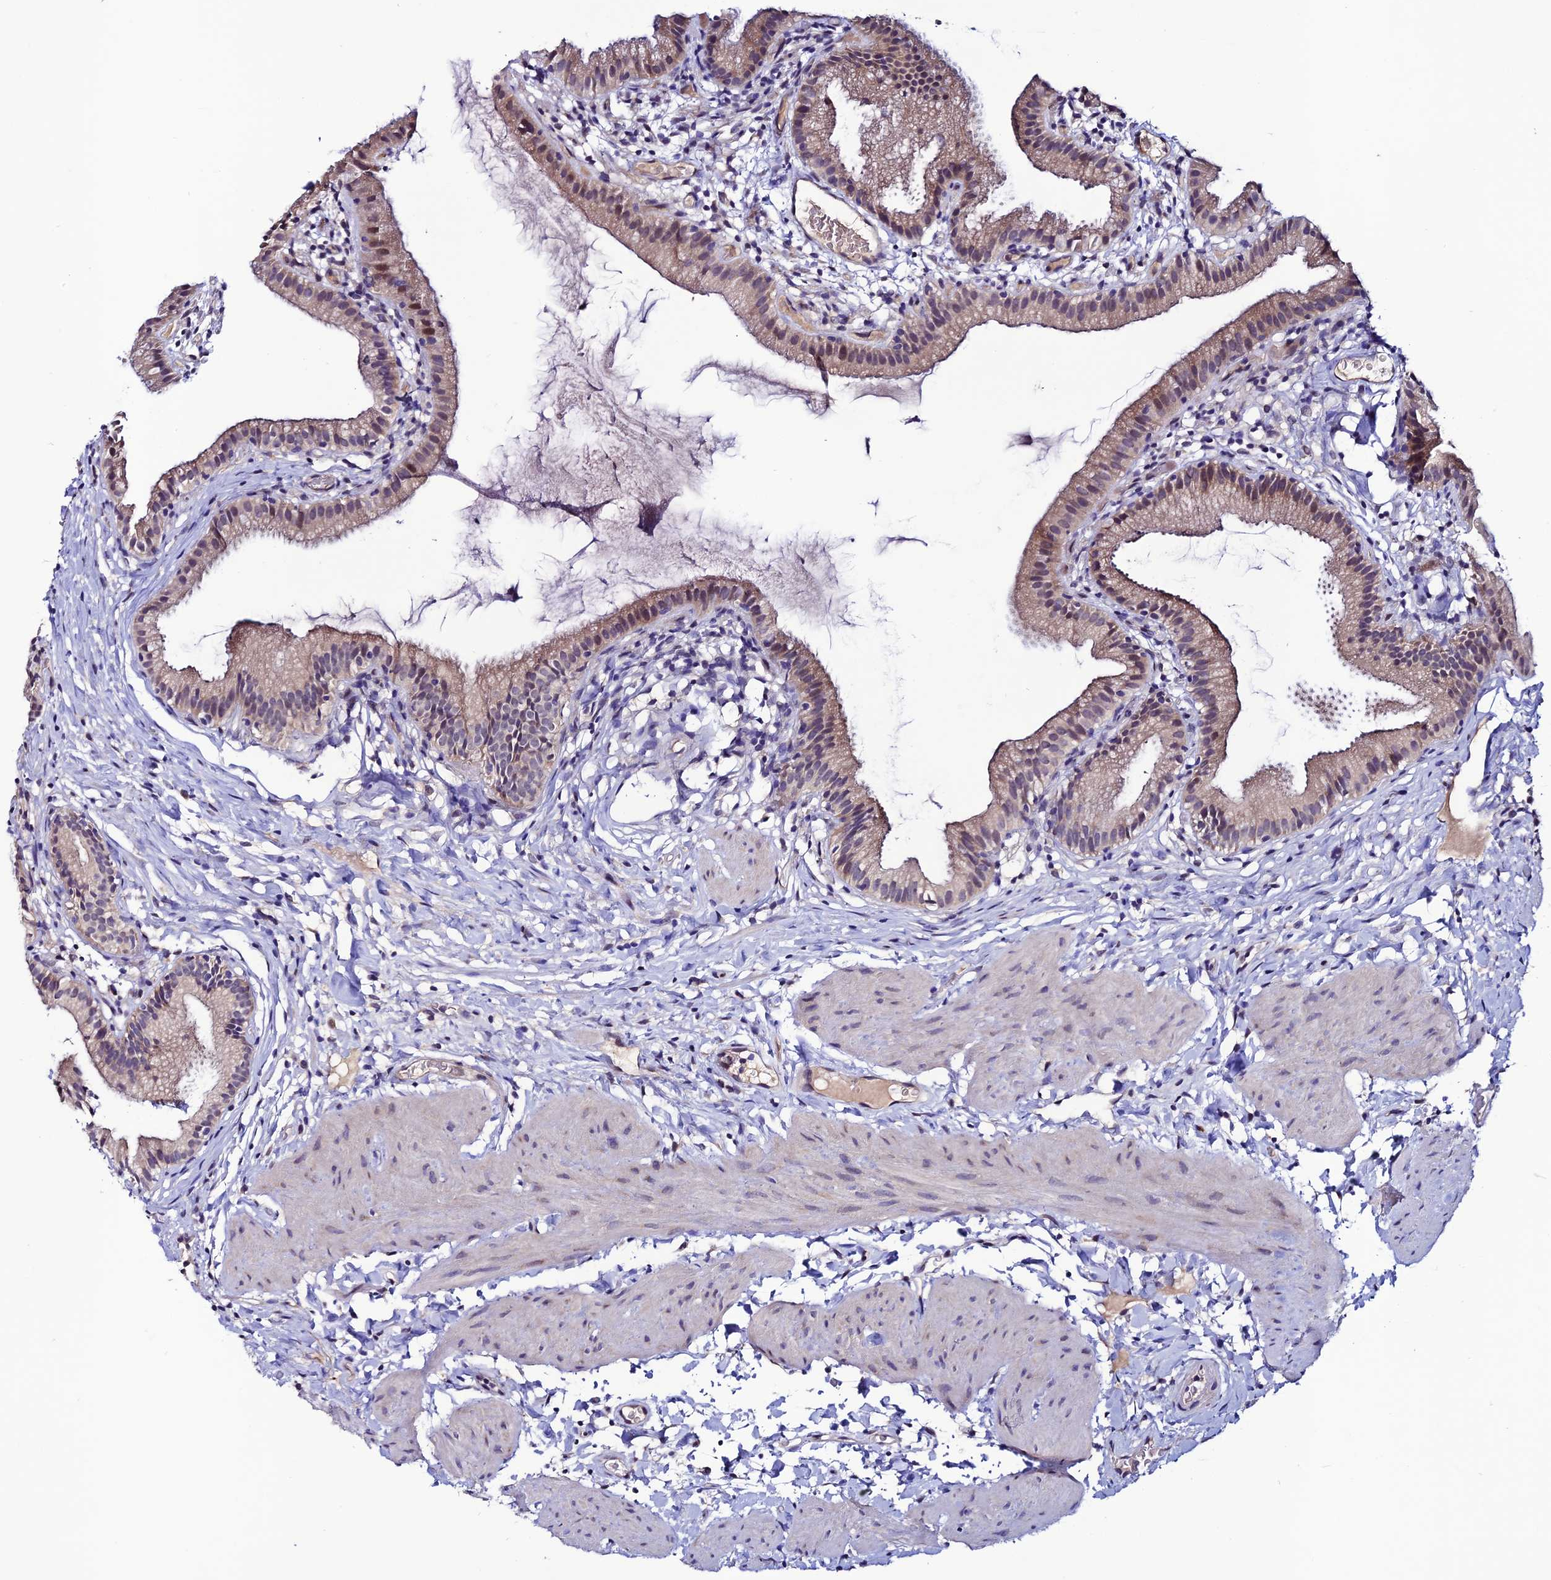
{"staining": {"intensity": "weak", "quantity": "25%-75%", "location": "cytoplasmic/membranous"}, "tissue": "gallbladder", "cell_type": "Glandular cells", "image_type": "normal", "snomed": [{"axis": "morphology", "description": "Normal tissue, NOS"}, {"axis": "topography", "description": "Gallbladder"}], "caption": "A low amount of weak cytoplasmic/membranous expression is present in about 25%-75% of glandular cells in normal gallbladder.", "gene": "FZD8", "patient": {"sex": "female", "age": 46}}